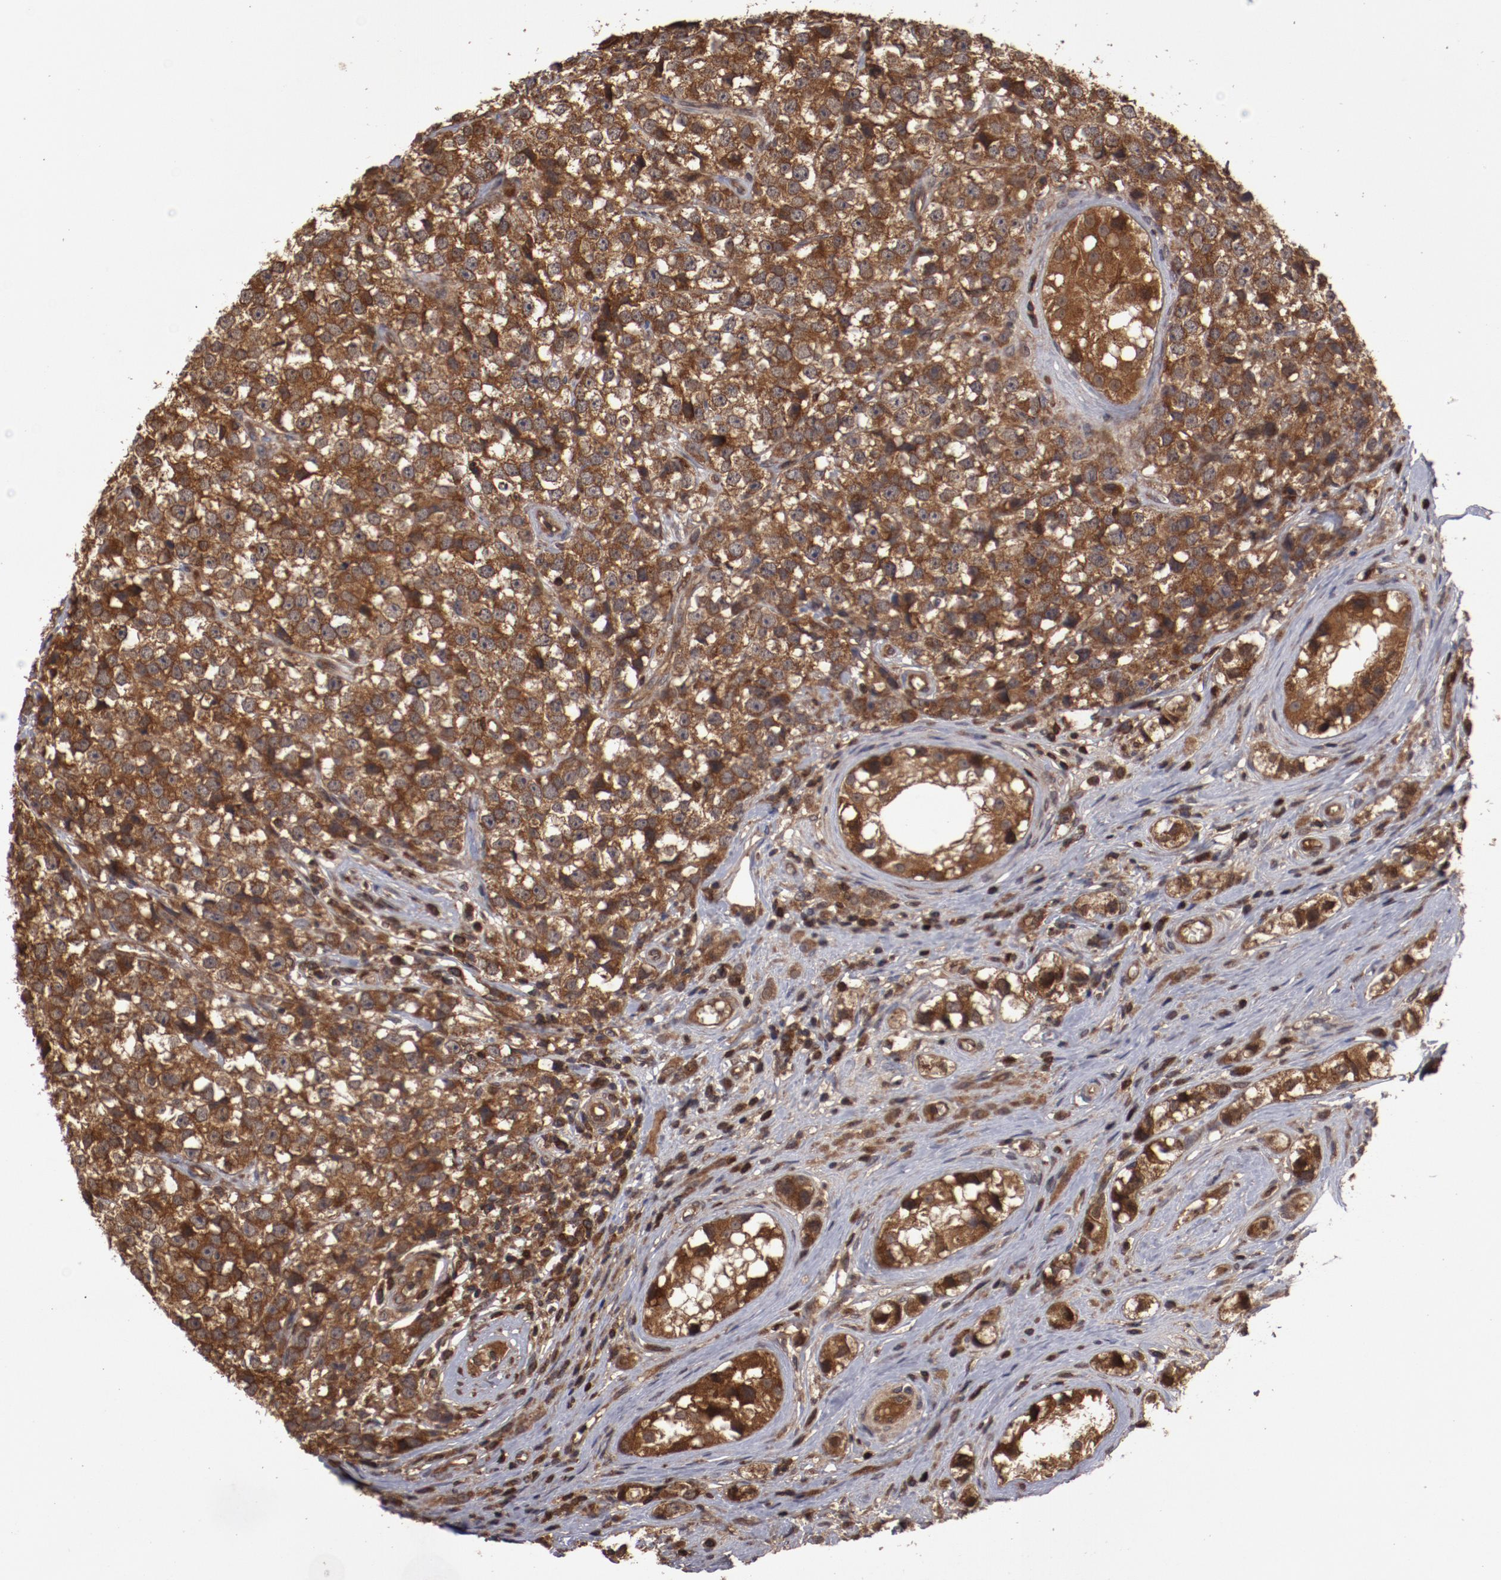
{"staining": {"intensity": "moderate", "quantity": ">75%", "location": "cytoplasmic/membranous"}, "tissue": "testis cancer", "cell_type": "Tumor cells", "image_type": "cancer", "snomed": [{"axis": "morphology", "description": "Seminoma, NOS"}, {"axis": "topography", "description": "Testis"}], "caption": "Testis seminoma tissue exhibits moderate cytoplasmic/membranous staining in approximately >75% of tumor cells, visualized by immunohistochemistry. The staining was performed using DAB (3,3'-diaminobenzidine), with brown indicating positive protein expression. Nuclei are stained blue with hematoxylin.", "gene": "RPS6KA6", "patient": {"sex": "male", "age": 25}}